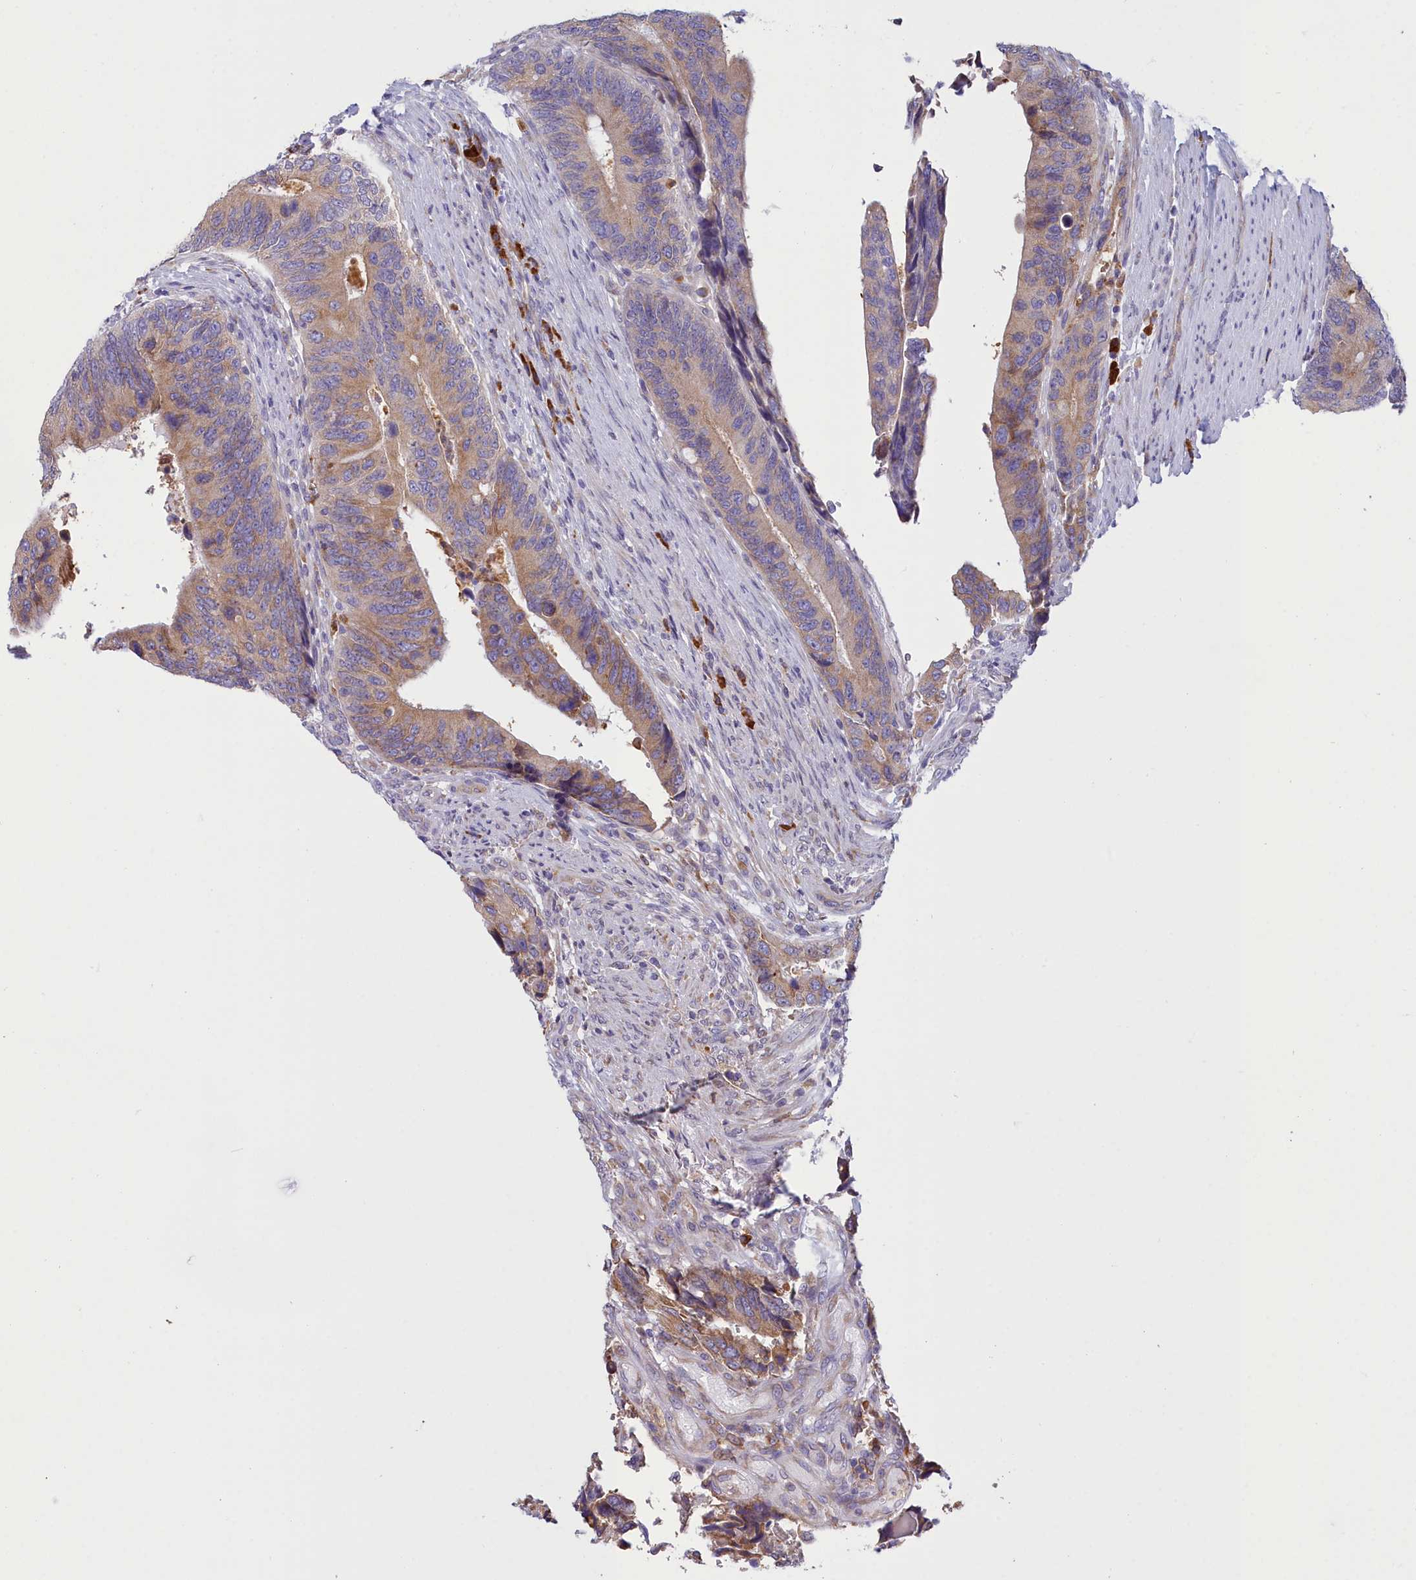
{"staining": {"intensity": "moderate", "quantity": ">75%", "location": "cytoplasmic/membranous"}, "tissue": "colorectal cancer", "cell_type": "Tumor cells", "image_type": "cancer", "snomed": [{"axis": "morphology", "description": "Adenocarcinoma, NOS"}, {"axis": "topography", "description": "Colon"}], "caption": "A micrograph showing moderate cytoplasmic/membranous positivity in approximately >75% of tumor cells in colorectal adenocarcinoma, as visualized by brown immunohistochemical staining.", "gene": "HM13", "patient": {"sex": "male", "age": 87}}